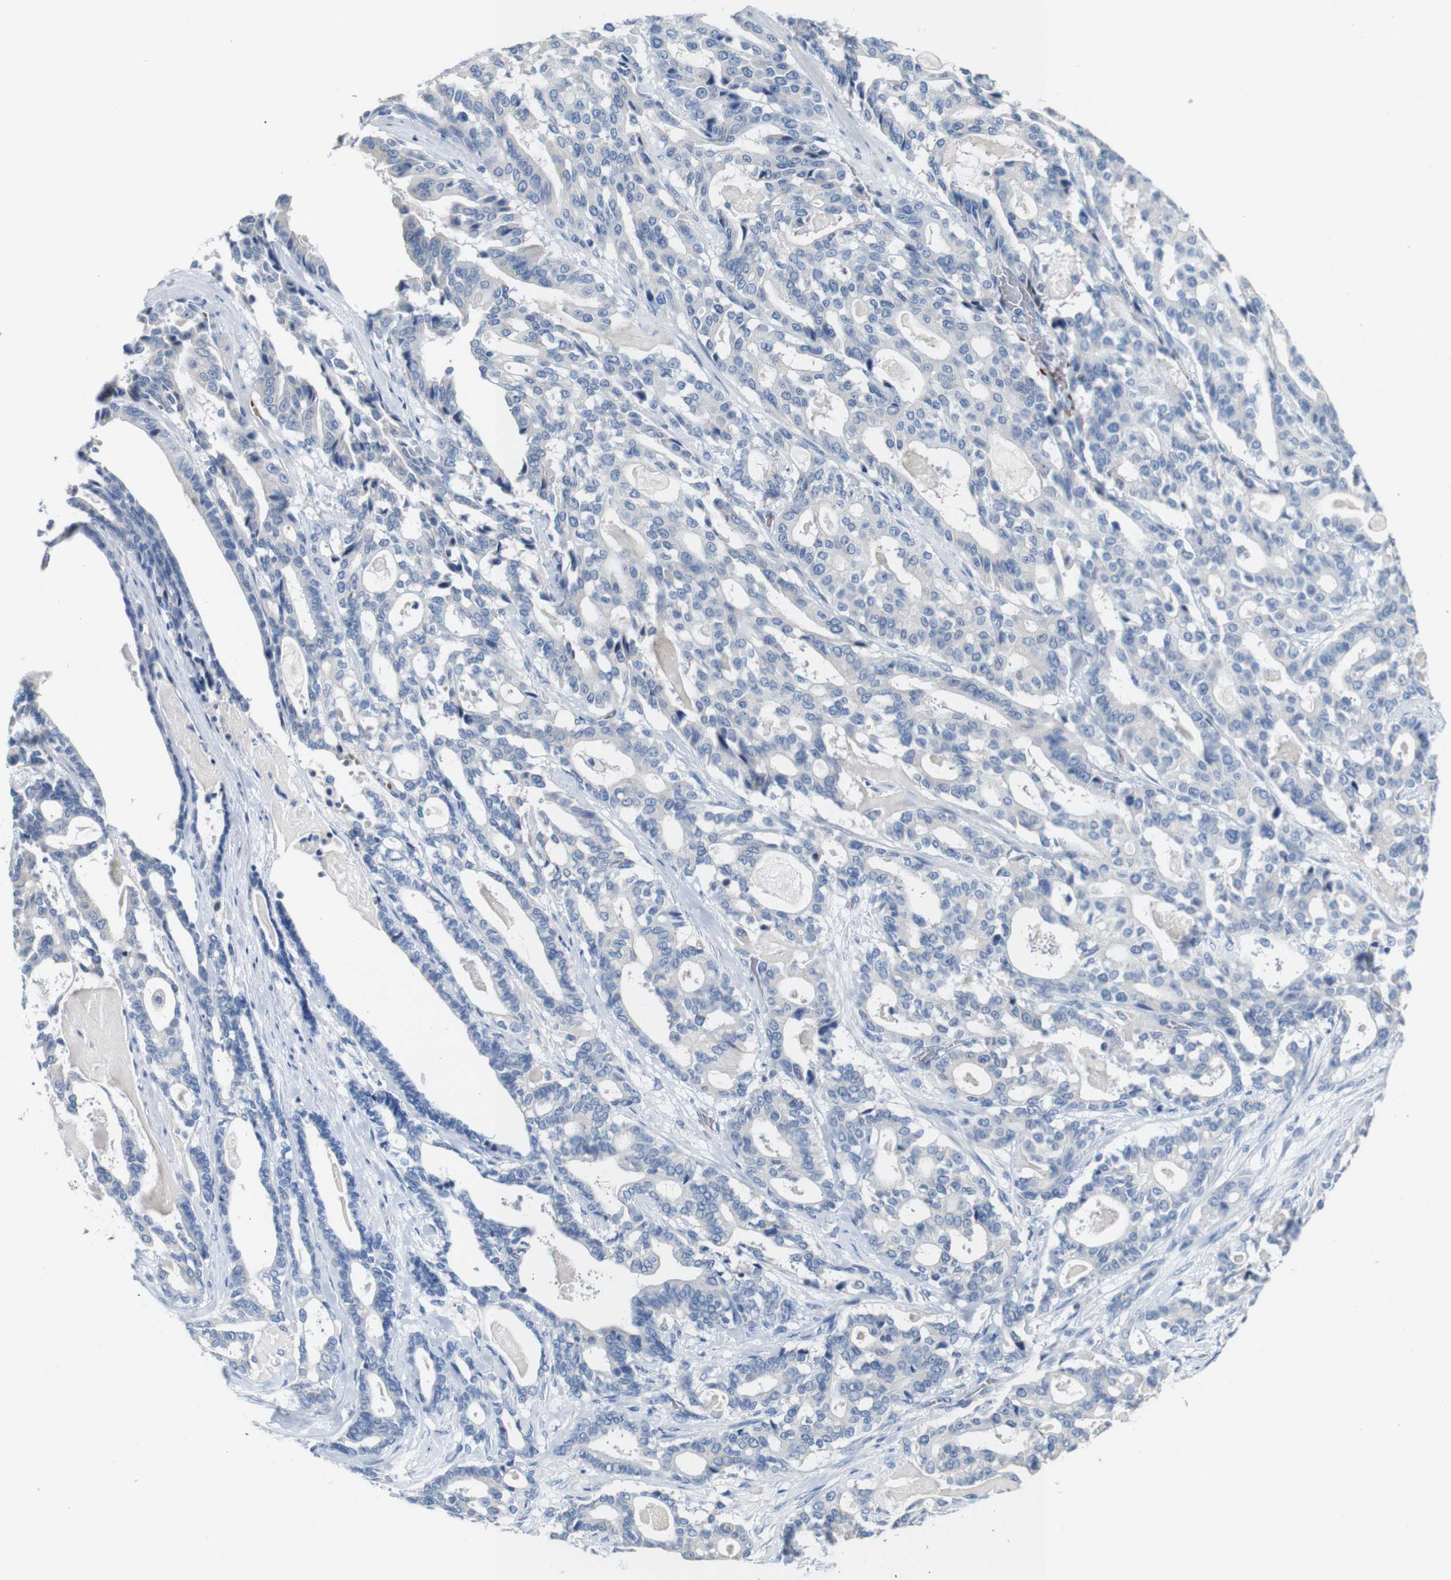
{"staining": {"intensity": "negative", "quantity": "none", "location": "none"}, "tissue": "pancreatic cancer", "cell_type": "Tumor cells", "image_type": "cancer", "snomed": [{"axis": "morphology", "description": "Adenocarcinoma, NOS"}, {"axis": "topography", "description": "Pancreas"}], "caption": "Immunohistochemical staining of human pancreatic adenocarcinoma exhibits no significant expression in tumor cells.", "gene": "IGSF8", "patient": {"sex": "male", "age": 63}}